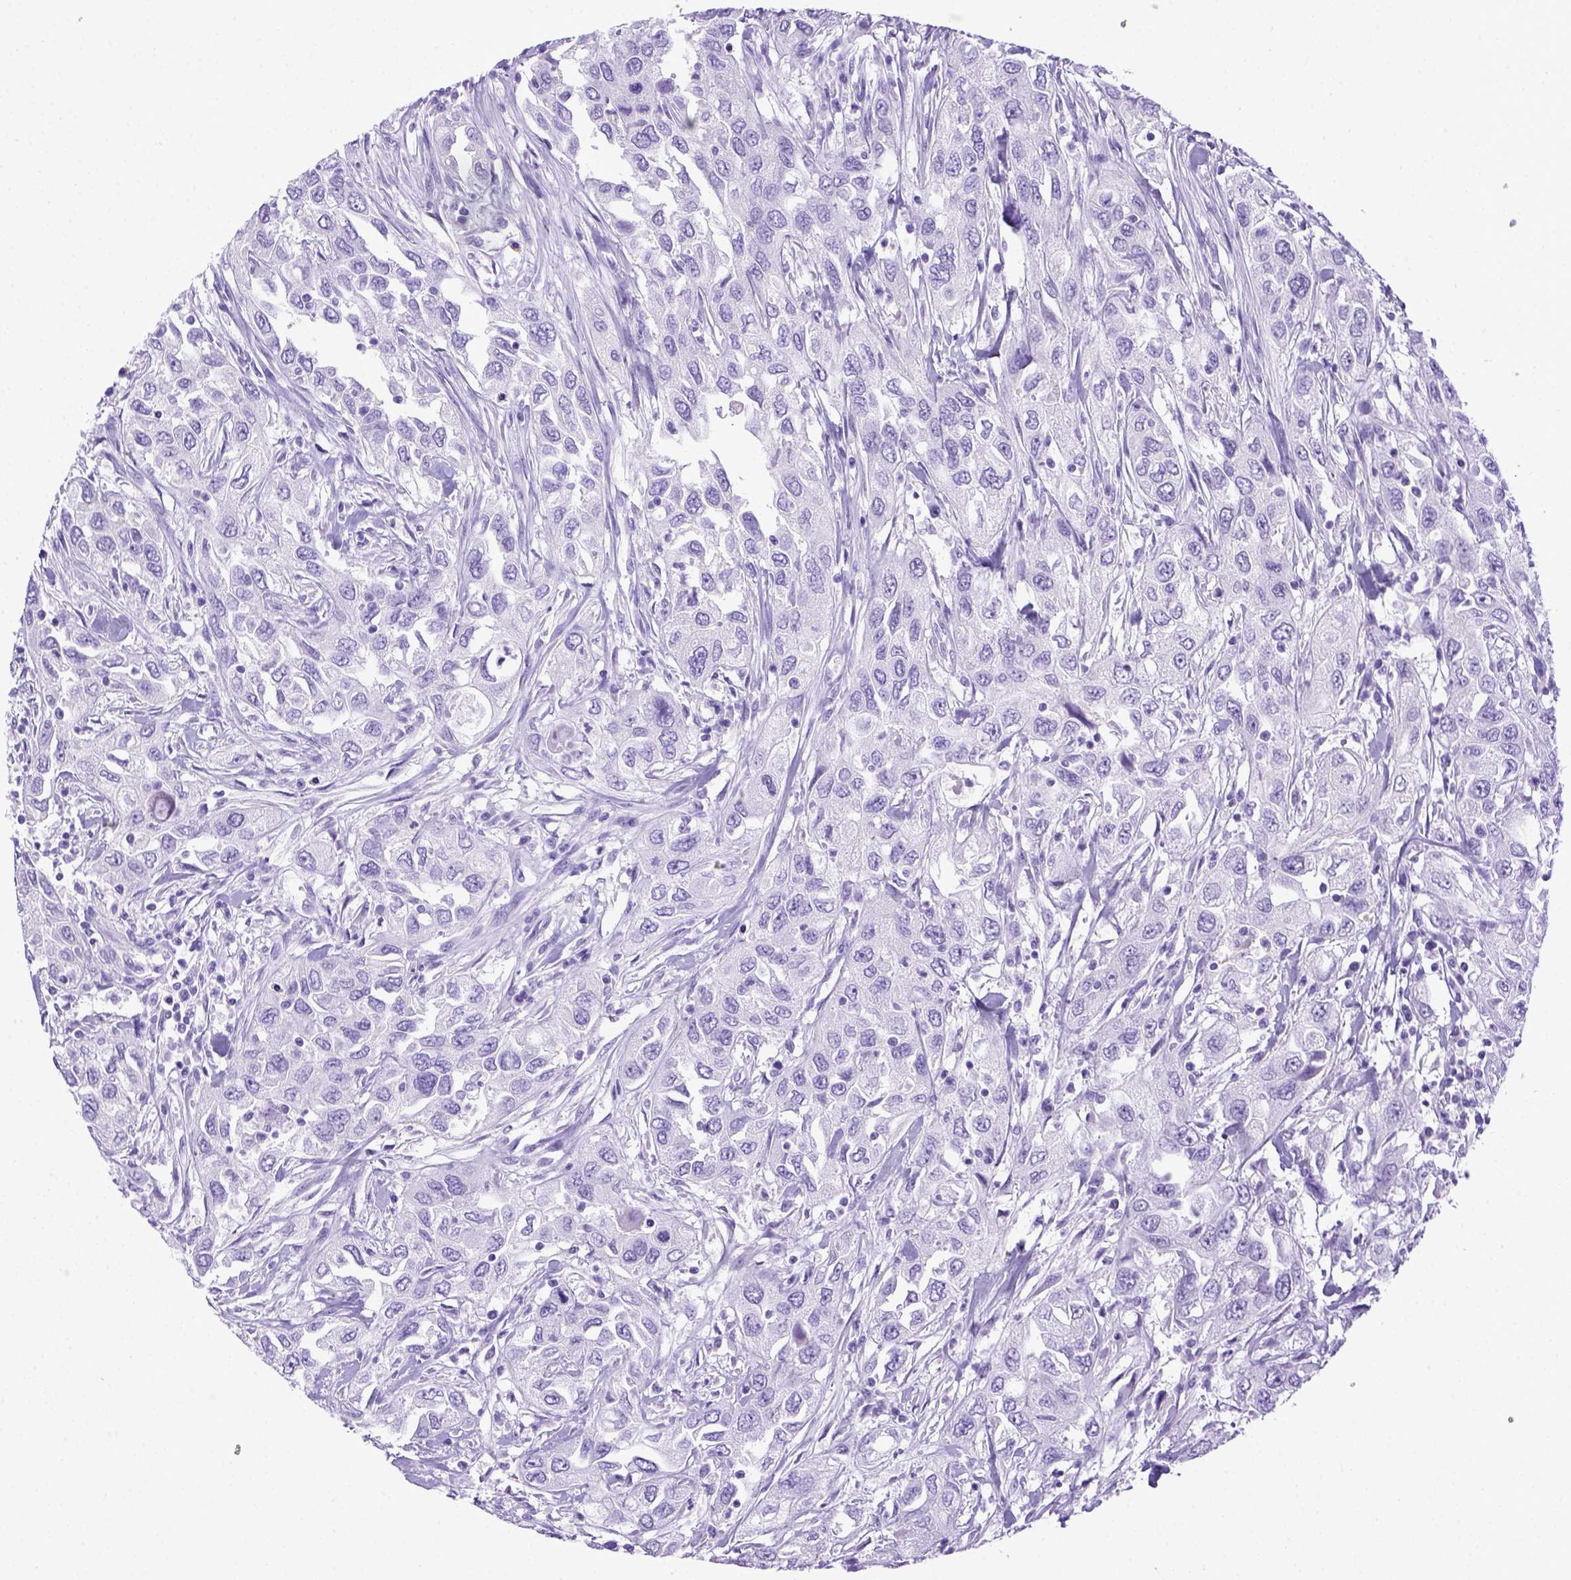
{"staining": {"intensity": "negative", "quantity": "none", "location": "none"}, "tissue": "urothelial cancer", "cell_type": "Tumor cells", "image_type": "cancer", "snomed": [{"axis": "morphology", "description": "Urothelial carcinoma, High grade"}, {"axis": "topography", "description": "Urinary bladder"}], "caption": "Tumor cells are negative for protein expression in human urothelial carcinoma (high-grade).", "gene": "ITIH4", "patient": {"sex": "male", "age": 76}}